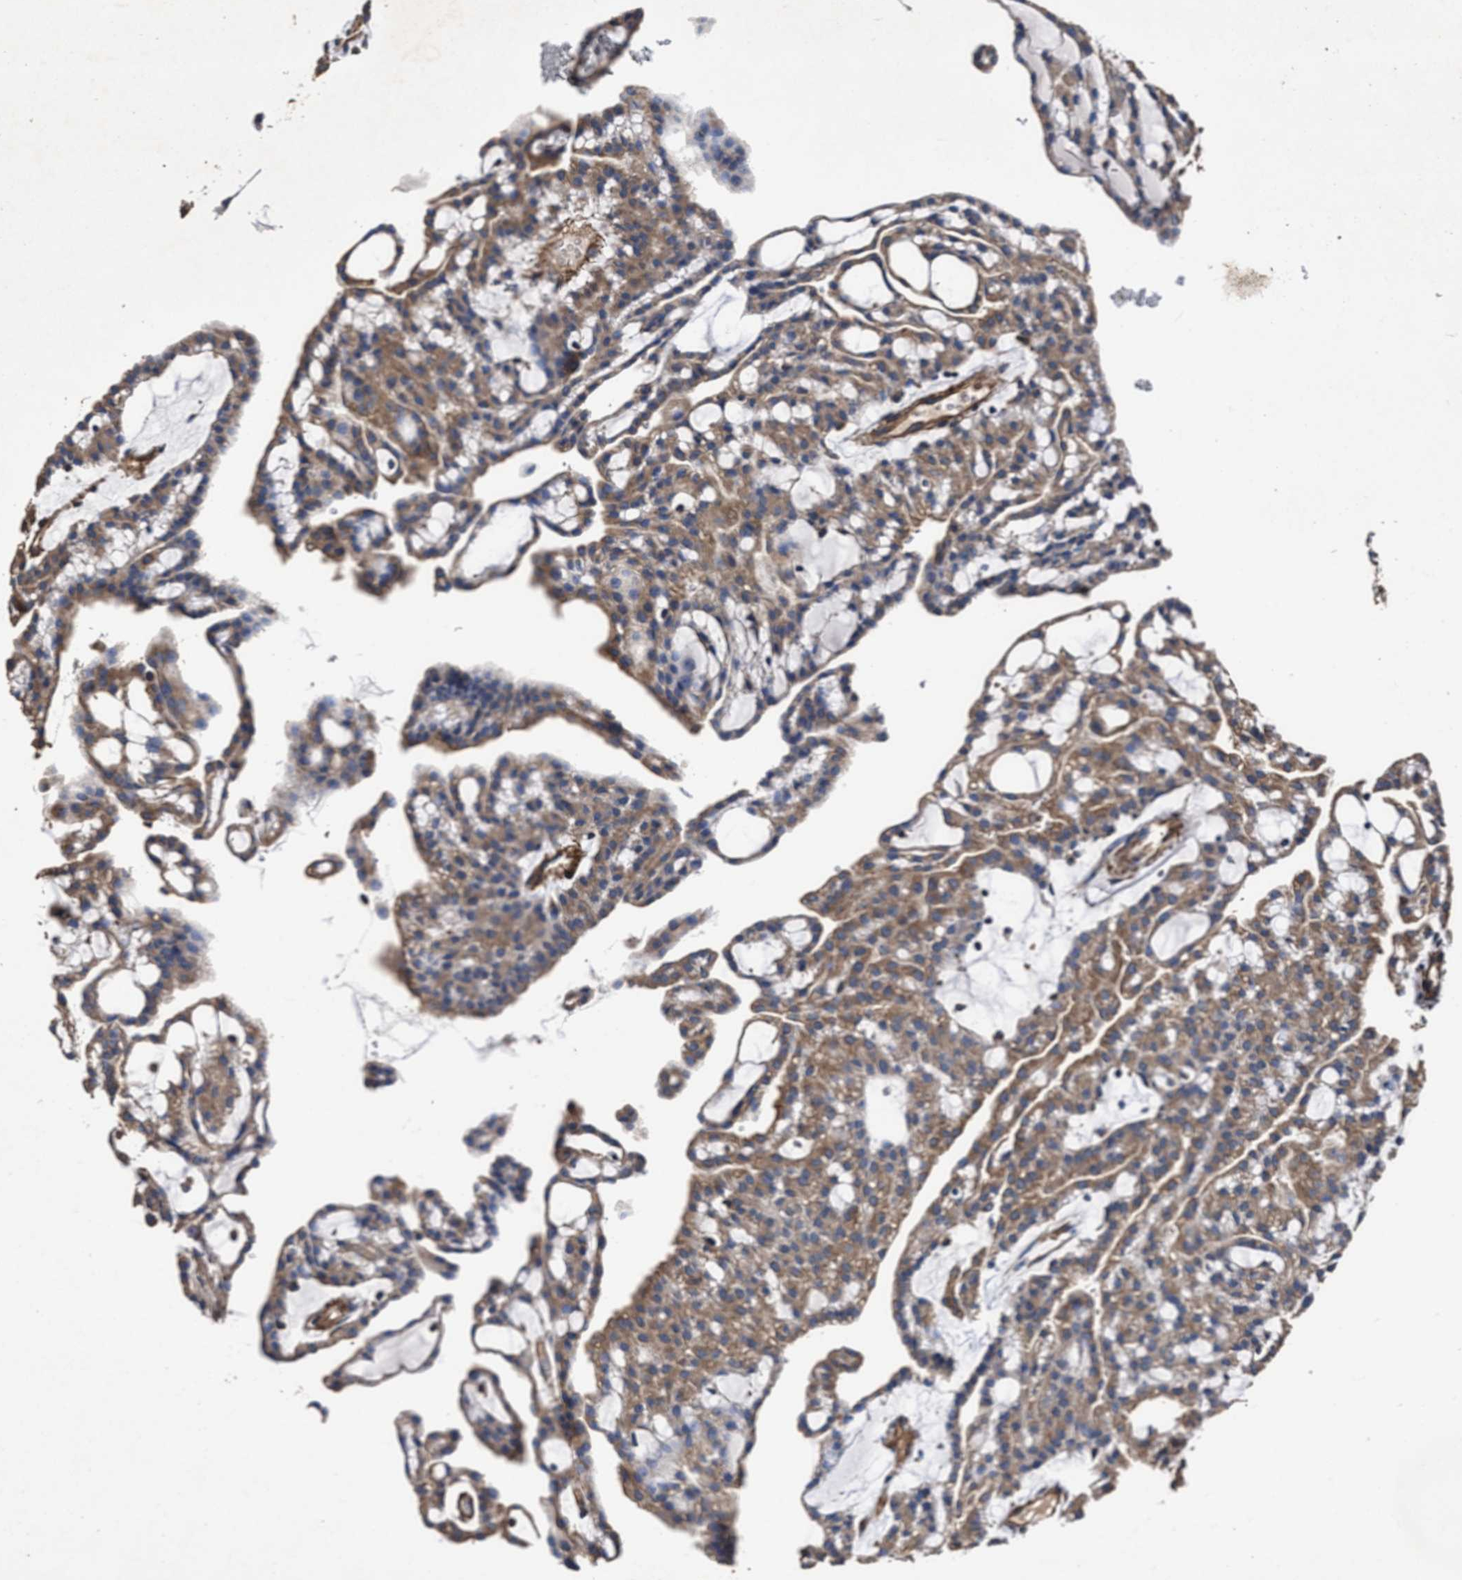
{"staining": {"intensity": "moderate", "quantity": ">75%", "location": "cytoplasmic/membranous"}, "tissue": "renal cancer", "cell_type": "Tumor cells", "image_type": "cancer", "snomed": [{"axis": "morphology", "description": "Adenocarcinoma, NOS"}, {"axis": "topography", "description": "Kidney"}], "caption": "Brown immunohistochemical staining in renal cancer shows moderate cytoplasmic/membranous positivity in approximately >75% of tumor cells.", "gene": "SFXN4", "patient": {"sex": "male", "age": 63}}